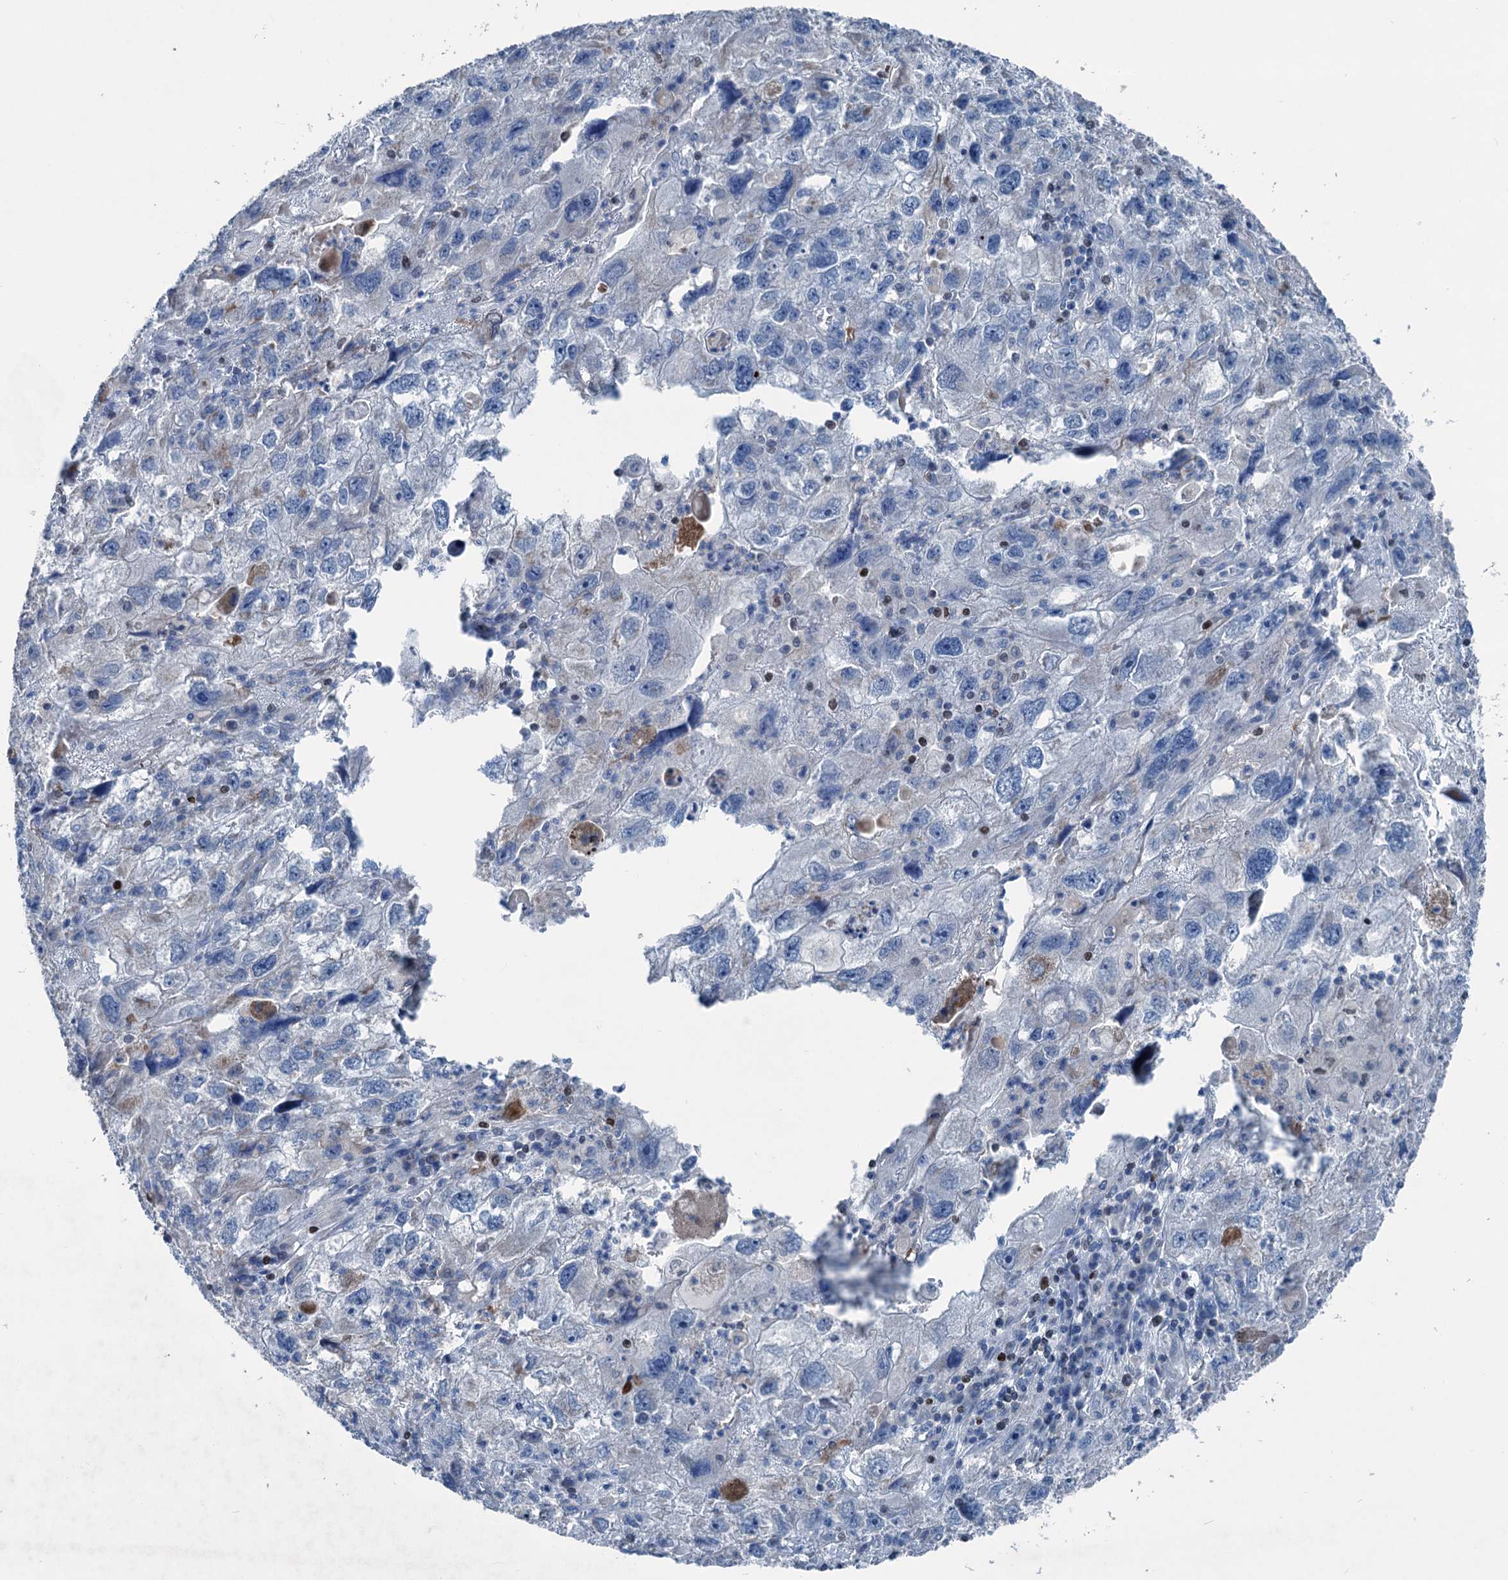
{"staining": {"intensity": "negative", "quantity": "none", "location": "none"}, "tissue": "endometrial cancer", "cell_type": "Tumor cells", "image_type": "cancer", "snomed": [{"axis": "morphology", "description": "Adenocarcinoma, NOS"}, {"axis": "topography", "description": "Endometrium"}], "caption": "High power microscopy photomicrograph of an immunohistochemistry photomicrograph of endometrial cancer, revealing no significant positivity in tumor cells. (DAB (3,3'-diaminobenzidine) immunohistochemistry (IHC), high magnification).", "gene": "ELP4", "patient": {"sex": "female", "age": 49}}